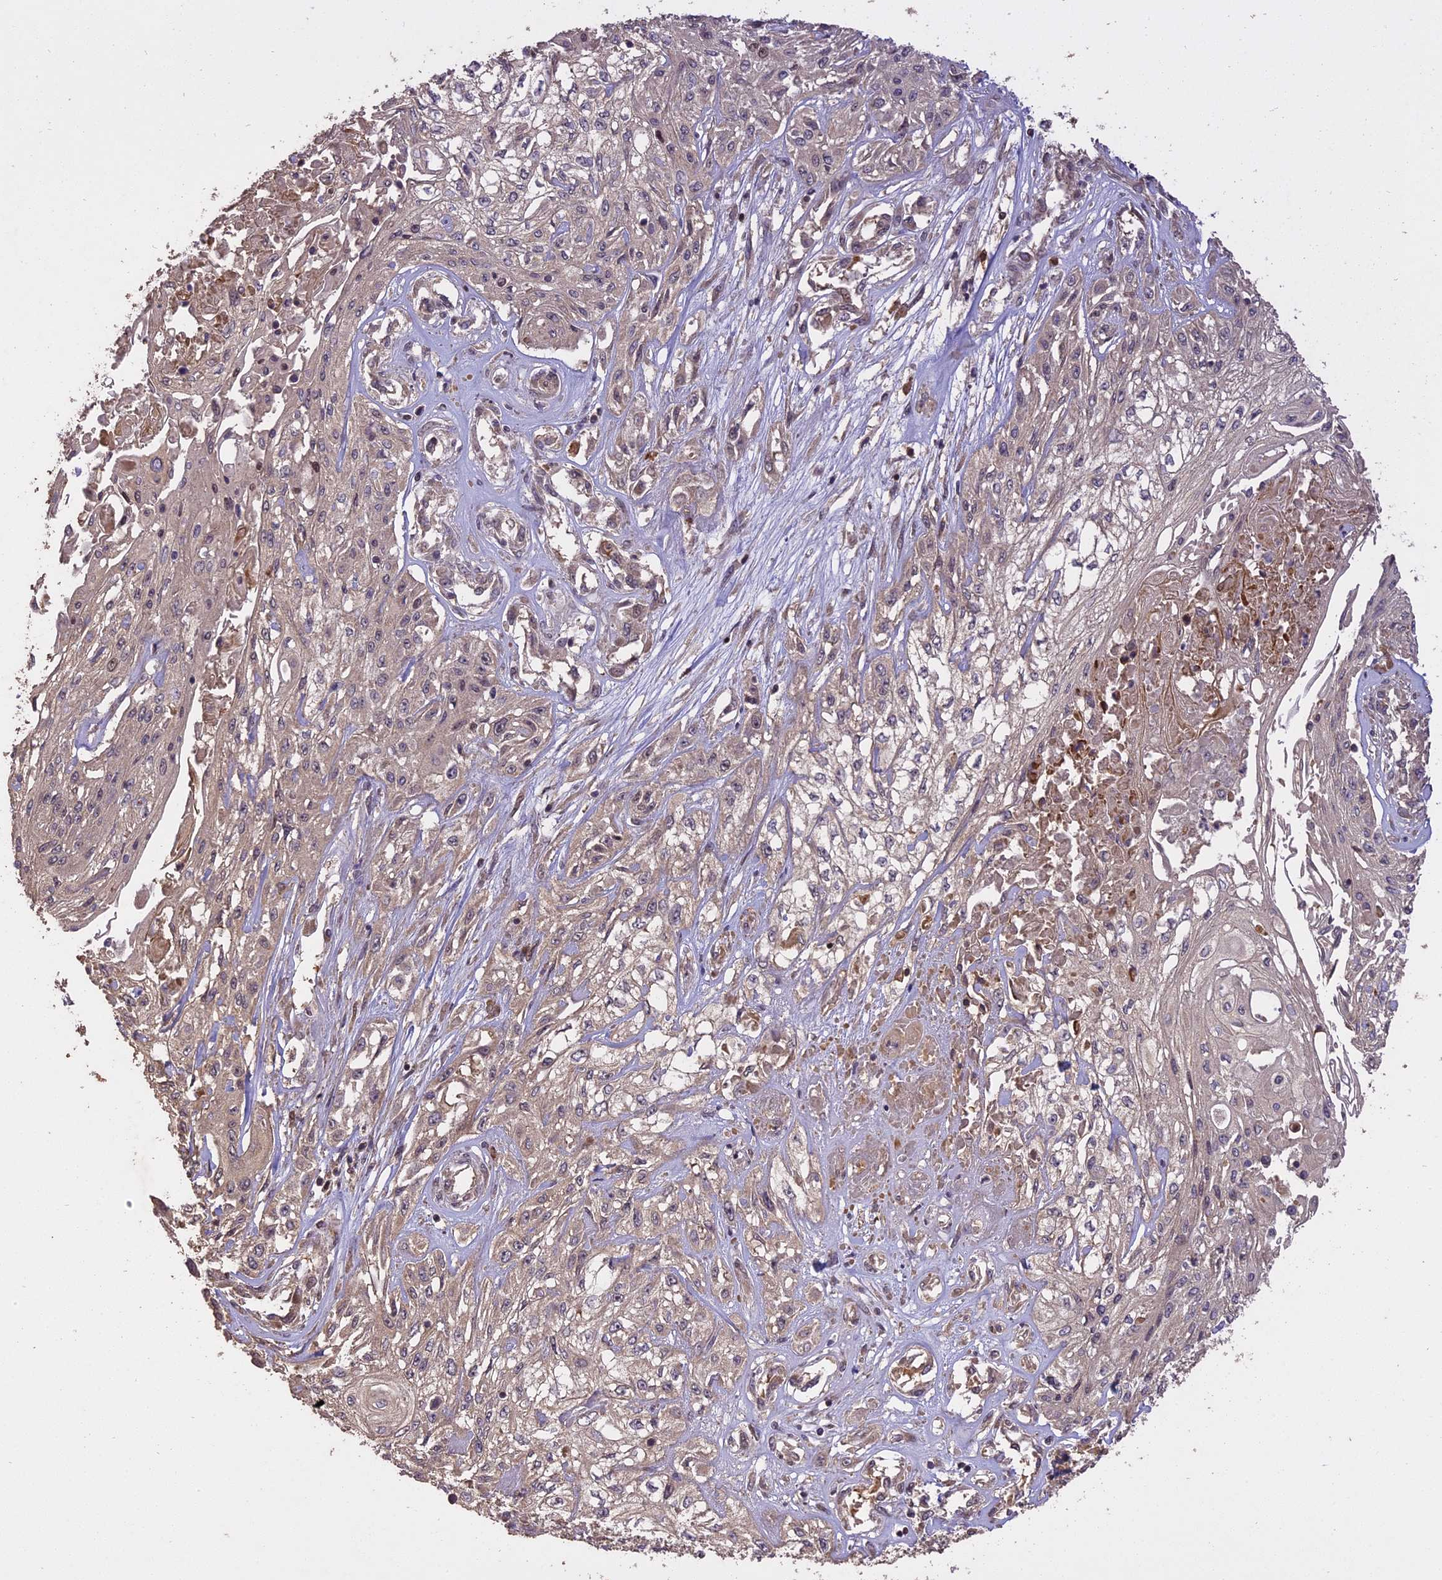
{"staining": {"intensity": "negative", "quantity": "none", "location": "none"}, "tissue": "skin cancer", "cell_type": "Tumor cells", "image_type": "cancer", "snomed": [{"axis": "morphology", "description": "Squamous cell carcinoma, NOS"}, {"axis": "morphology", "description": "Squamous cell carcinoma, metastatic, NOS"}, {"axis": "topography", "description": "Skin"}, {"axis": "topography", "description": "Lymph node"}], "caption": "The image demonstrates no significant staining in tumor cells of squamous cell carcinoma (skin). (DAB immunohistochemistry (IHC) with hematoxylin counter stain).", "gene": "TIGD7", "patient": {"sex": "male", "age": 75}}